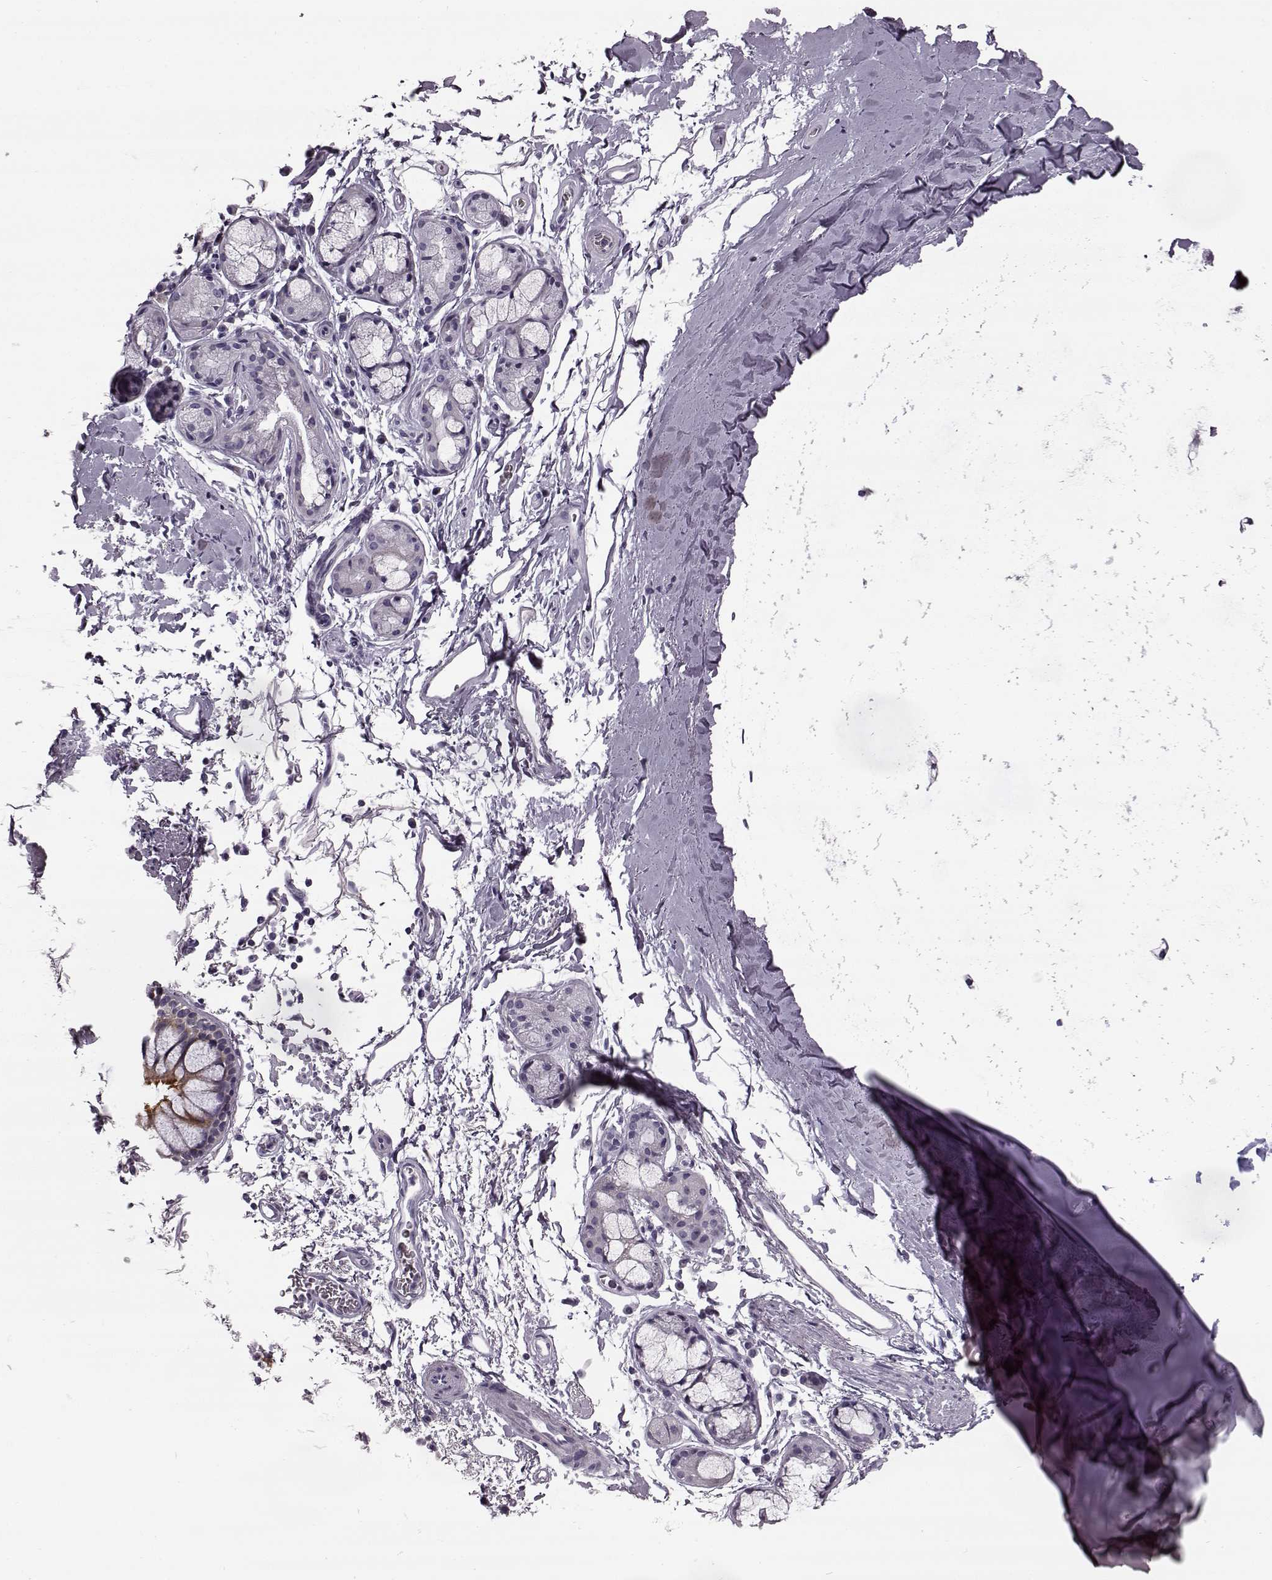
{"staining": {"intensity": "negative", "quantity": "none", "location": "none"}, "tissue": "soft tissue", "cell_type": "Chondrocytes", "image_type": "normal", "snomed": [{"axis": "morphology", "description": "Normal tissue, NOS"}, {"axis": "topography", "description": "Lymph node"}, {"axis": "topography", "description": "Bronchus"}], "caption": "A high-resolution image shows IHC staining of unremarkable soft tissue, which shows no significant staining in chondrocytes.", "gene": "ODAD4", "patient": {"sex": "female", "age": 70}}